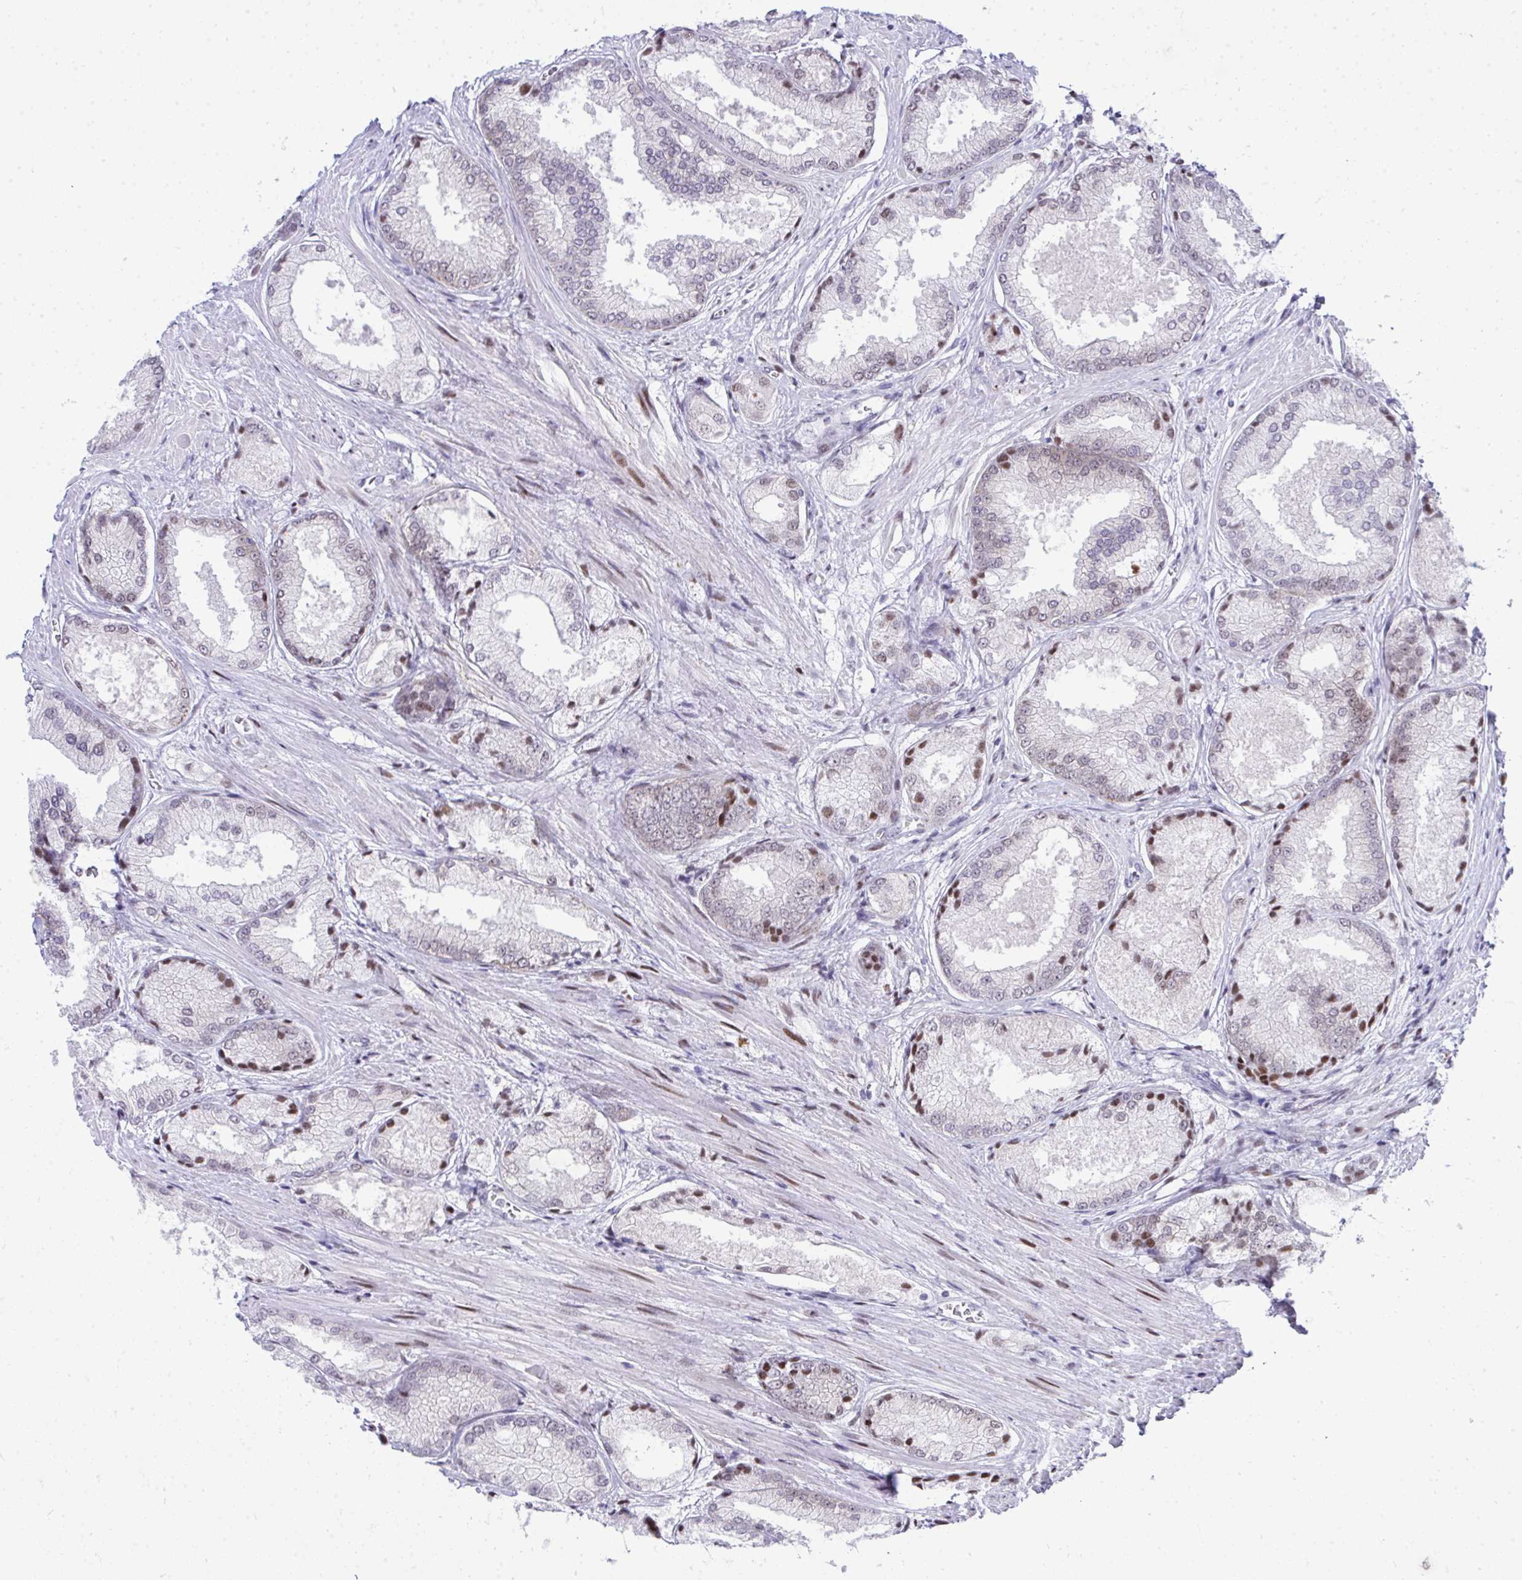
{"staining": {"intensity": "moderate", "quantity": "<25%", "location": "nuclear"}, "tissue": "prostate cancer", "cell_type": "Tumor cells", "image_type": "cancer", "snomed": [{"axis": "morphology", "description": "Adenocarcinoma, High grade"}, {"axis": "topography", "description": "Prostate"}], "caption": "Protein analysis of prostate cancer (adenocarcinoma (high-grade)) tissue demonstrates moderate nuclear staining in about <25% of tumor cells. The staining was performed using DAB (3,3'-diaminobenzidine), with brown indicating positive protein expression. Nuclei are stained blue with hematoxylin.", "gene": "GLDN", "patient": {"sex": "male", "age": 68}}